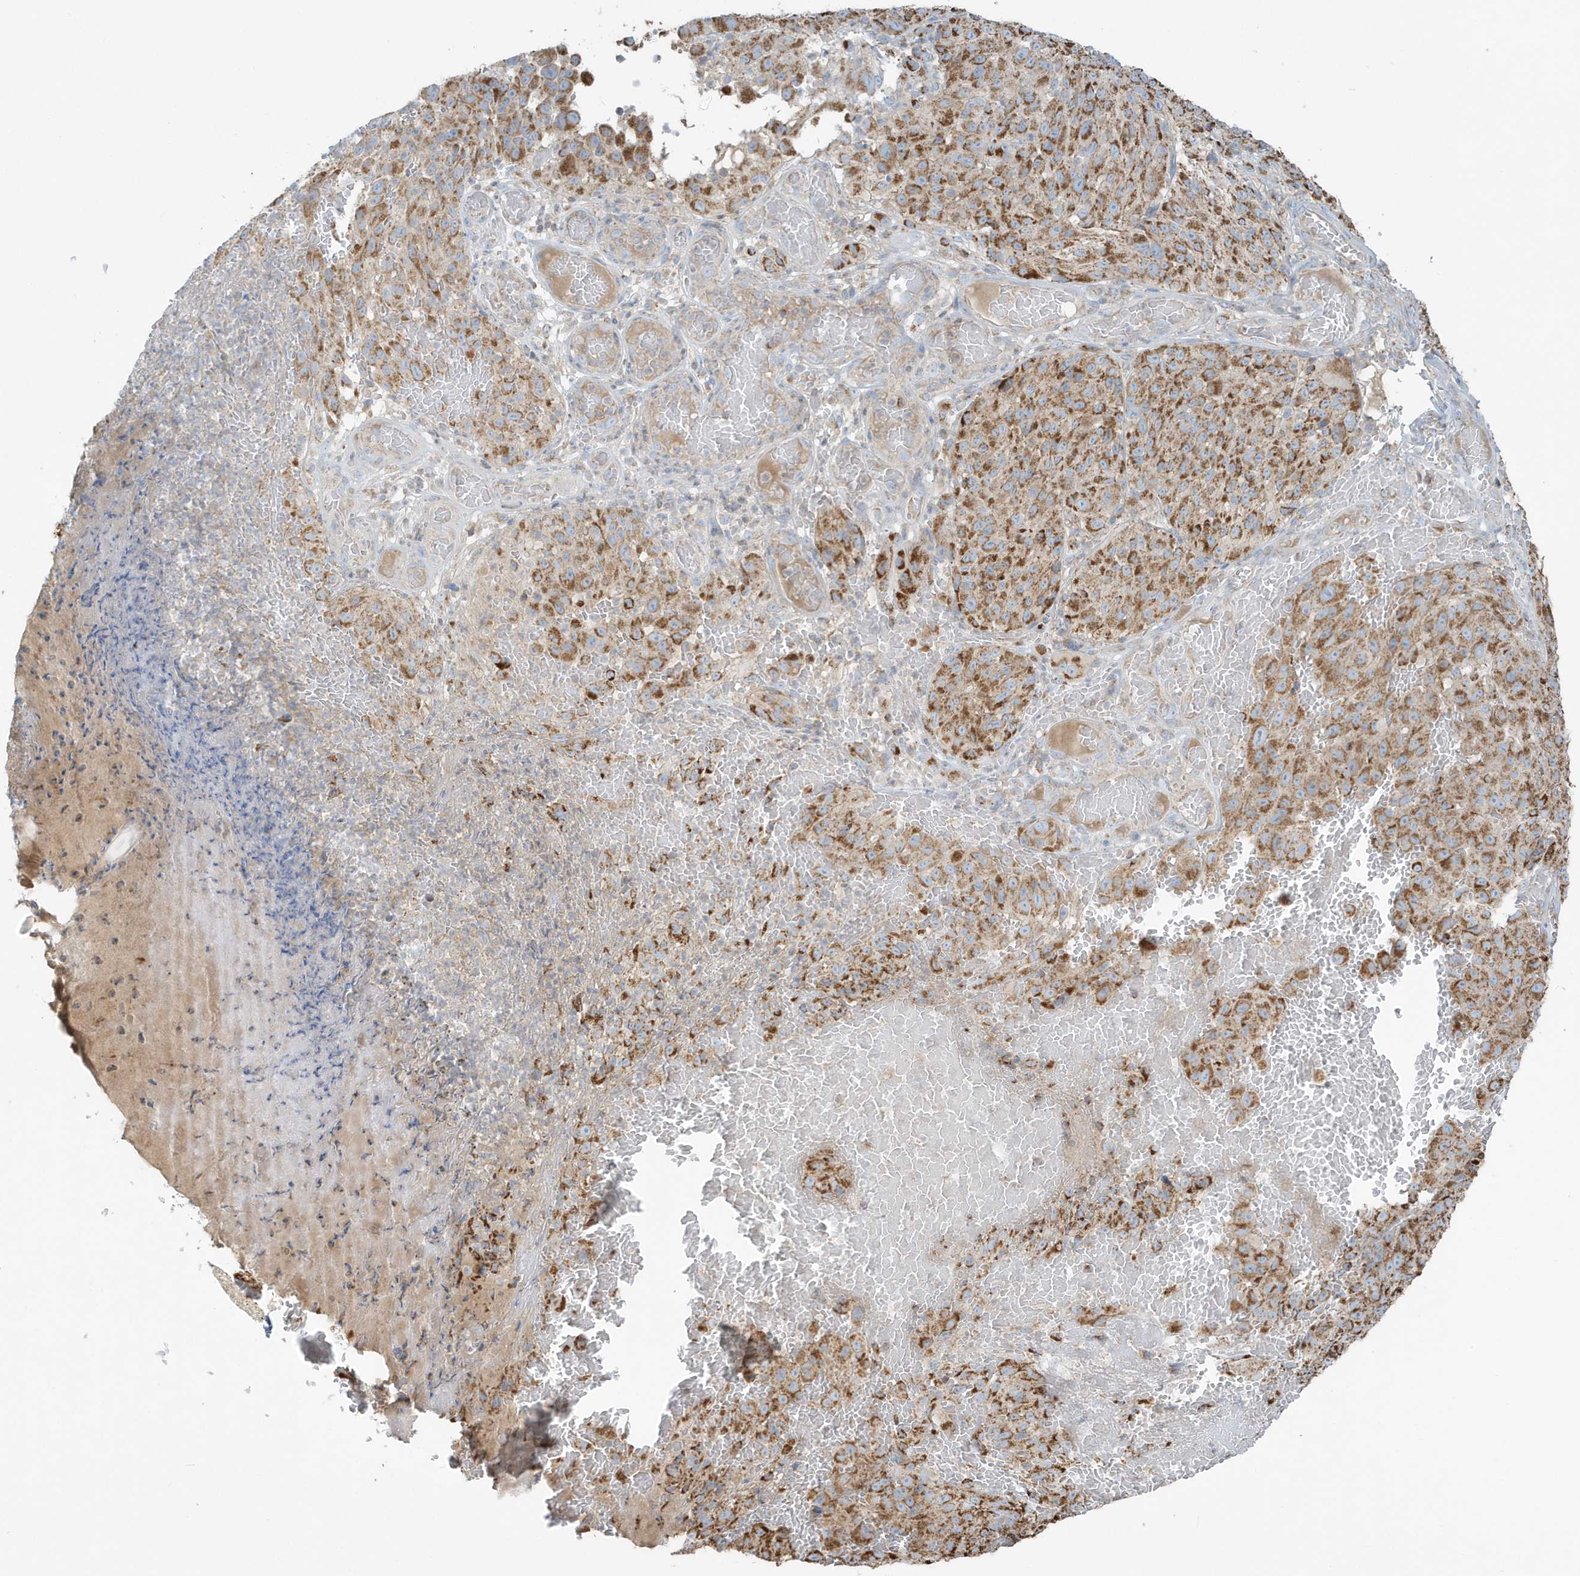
{"staining": {"intensity": "strong", "quantity": ">75%", "location": "cytoplasmic/membranous"}, "tissue": "melanoma", "cell_type": "Tumor cells", "image_type": "cancer", "snomed": [{"axis": "morphology", "description": "Malignant melanoma, NOS"}, {"axis": "topography", "description": "Skin"}], "caption": "Protein staining of melanoma tissue shows strong cytoplasmic/membranous positivity in approximately >75% of tumor cells.", "gene": "RAB11FIP3", "patient": {"sex": "male", "age": 83}}